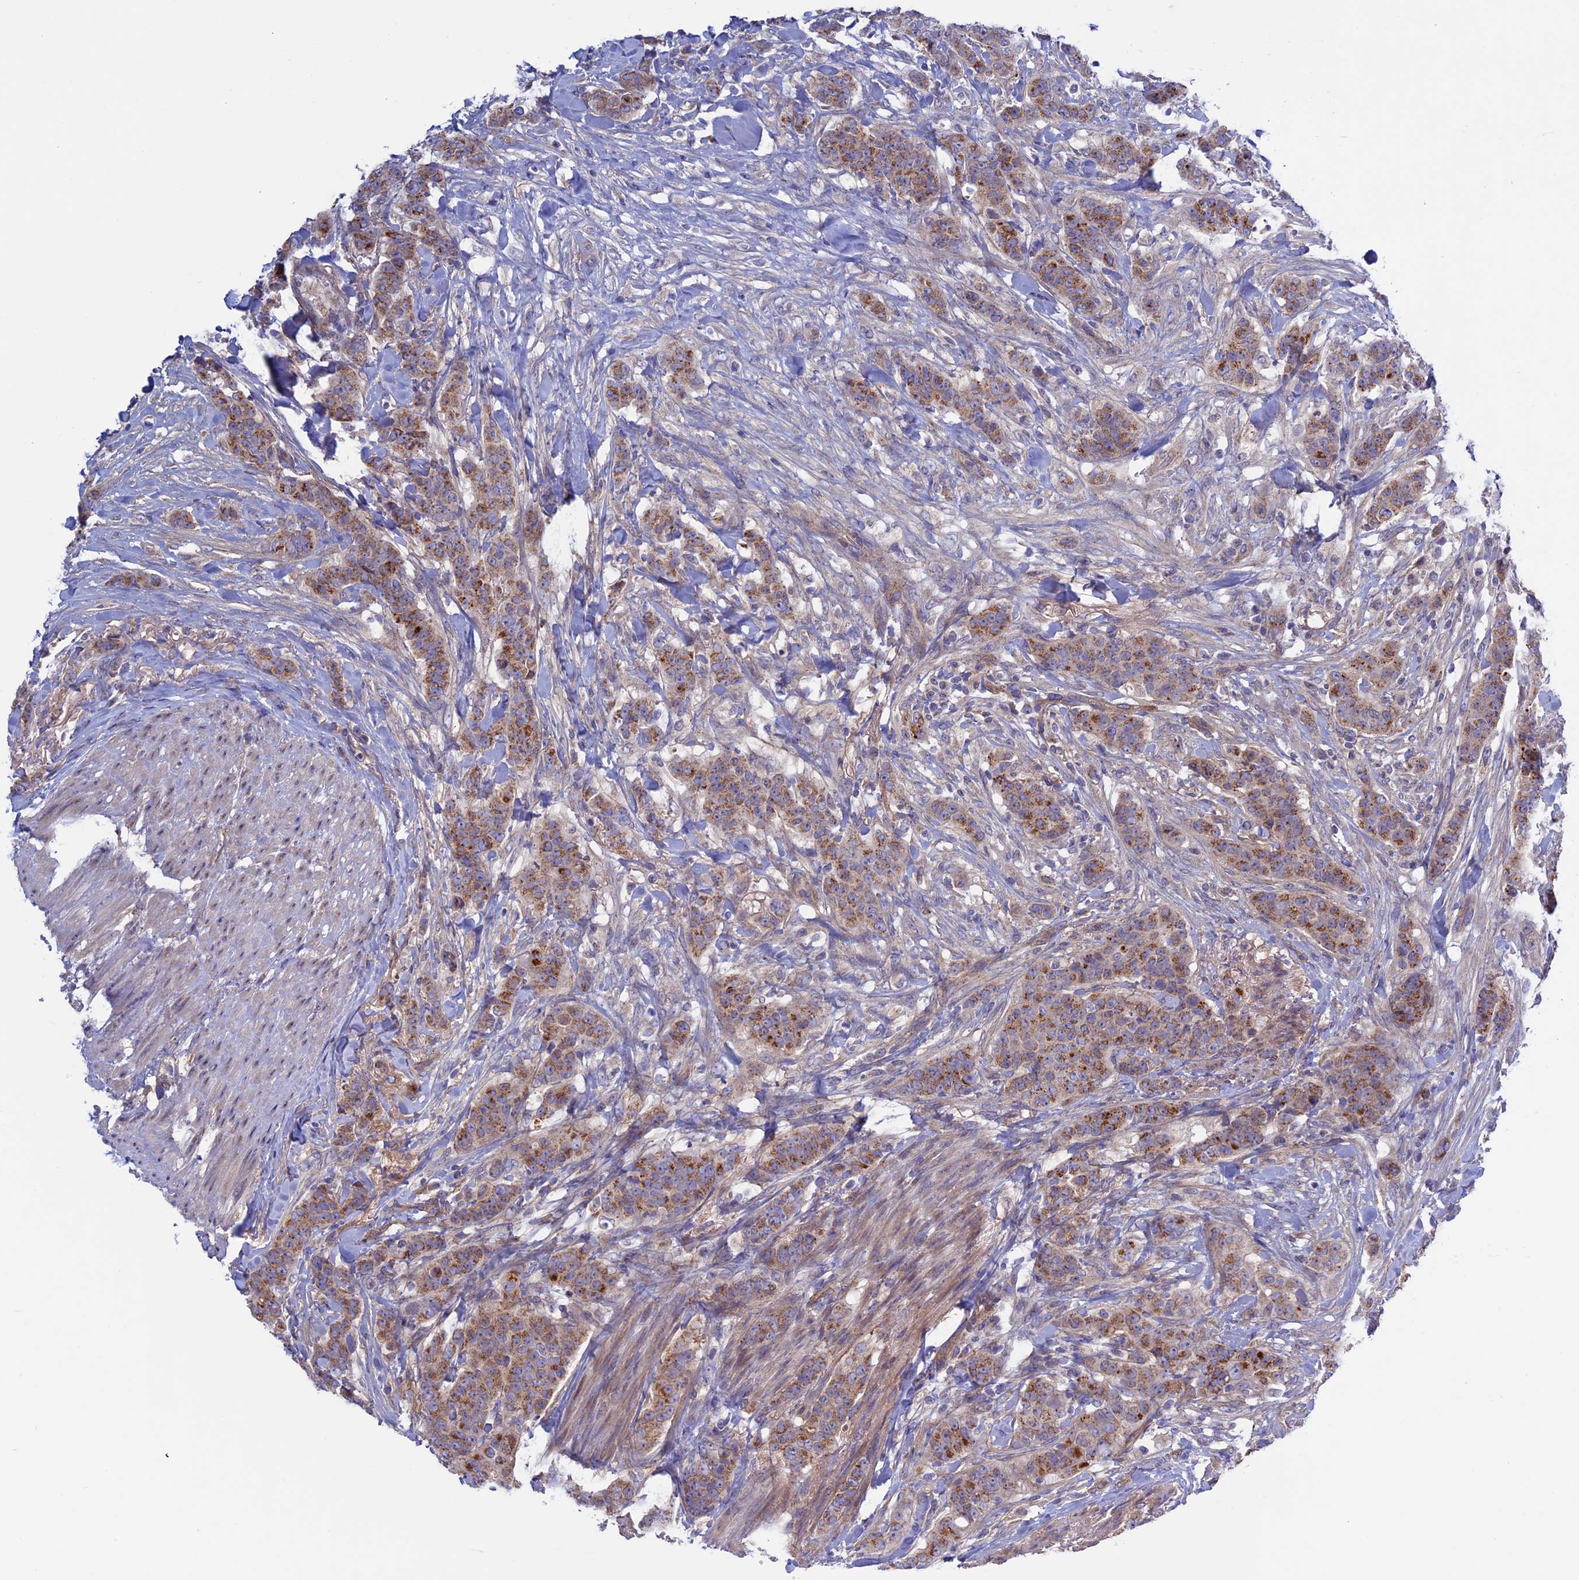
{"staining": {"intensity": "moderate", "quantity": ">75%", "location": "cytoplasmic/membranous"}, "tissue": "breast cancer", "cell_type": "Tumor cells", "image_type": "cancer", "snomed": [{"axis": "morphology", "description": "Duct carcinoma"}, {"axis": "topography", "description": "Breast"}], "caption": "Moderate cytoplasmic/membranous staining for a protein is appreciated in about >75% of tumor cells of breast cancer (invasive ductal carcinoma) using immunohistochemistry.", "gene": "ETFDH", "patient": {"sex": "female", "age": 40}}